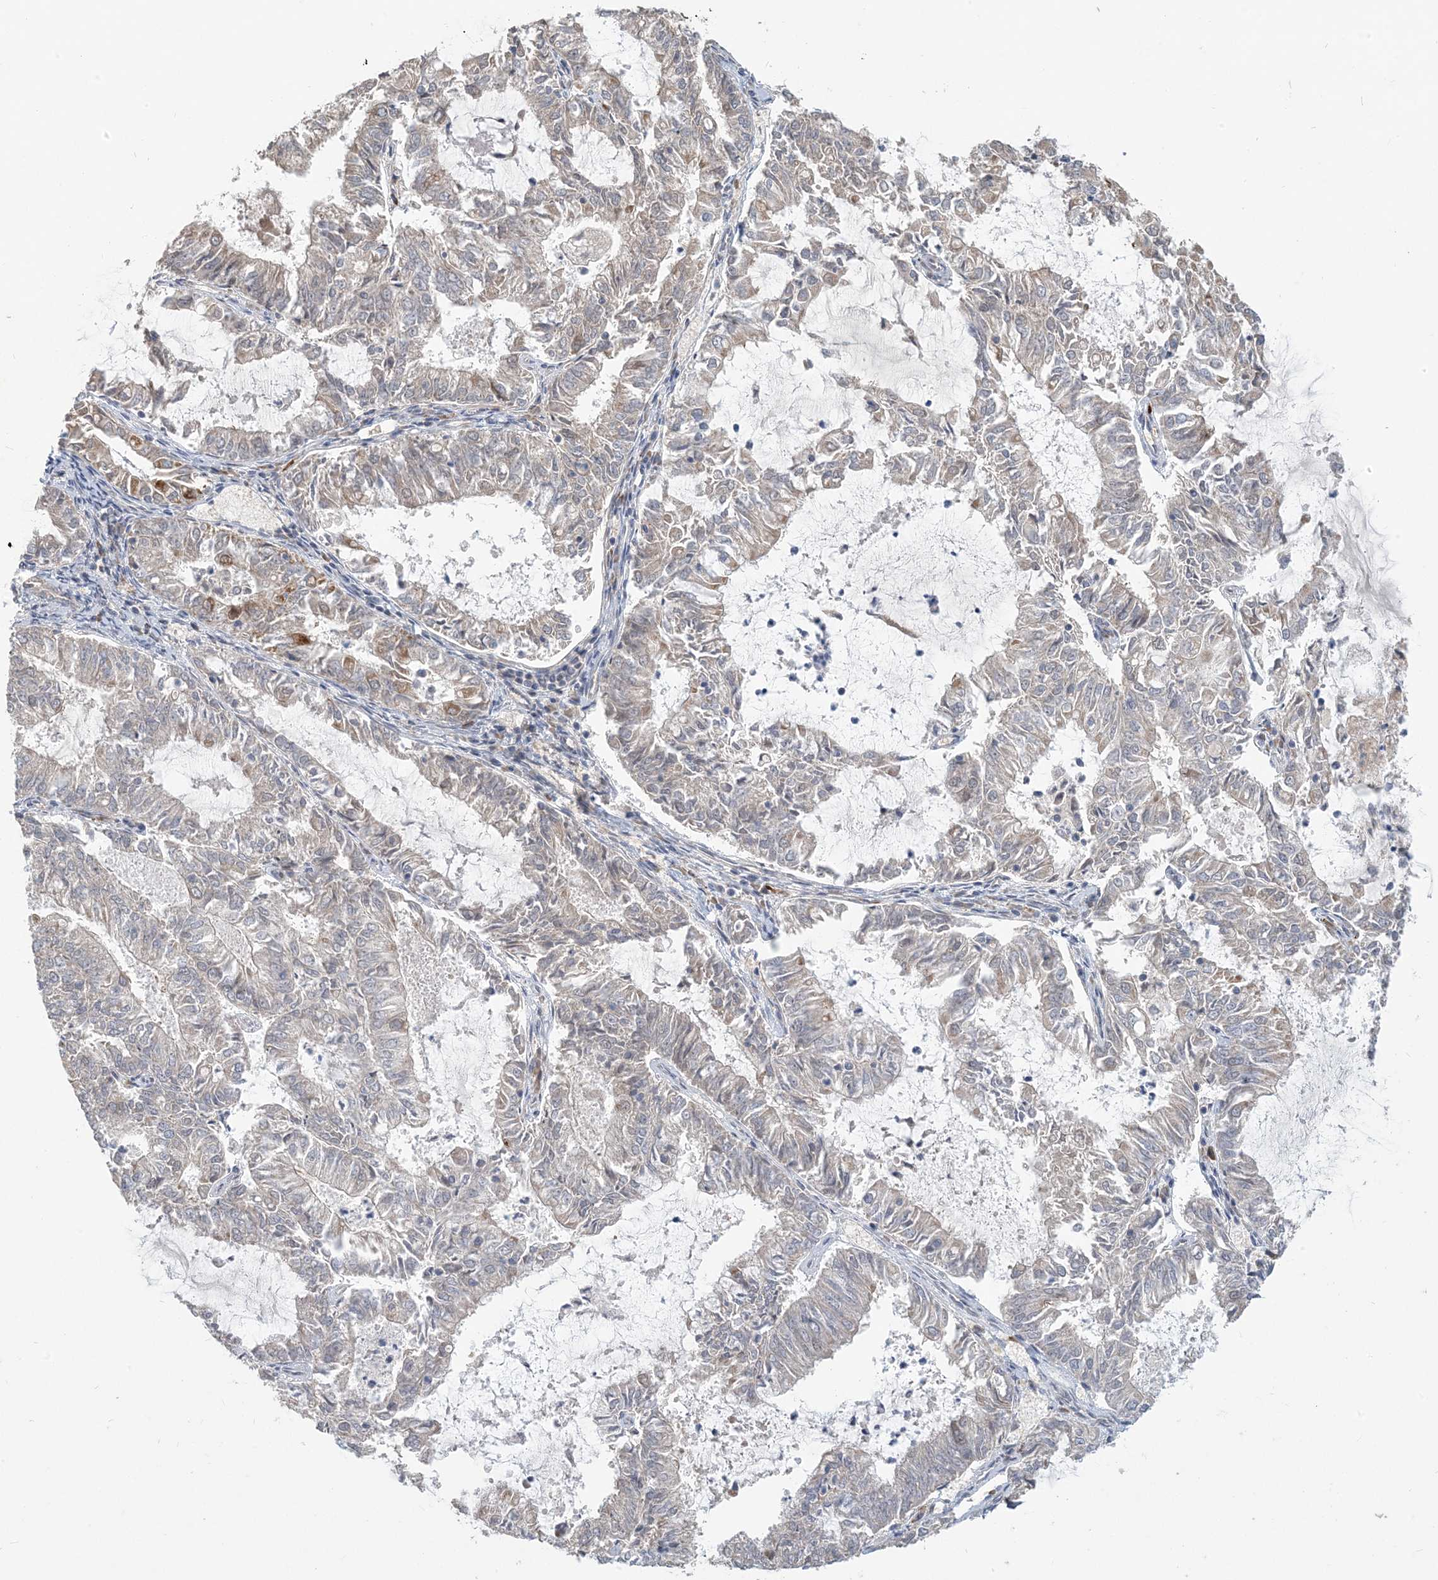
{"staining": {"intensity": "moderate", "quantity": "<25%", "location": "cytoplasmic/membranous"}, "tissue": "endometrial cancer", "cell_type": "Tumor cells", "image_type": "cancer", "snomed": [{"axis": "morphology", "description": "Adenocarcinoma, NOS"}, {"axis": "topography", "description": "Endometrium"}], "caption": "This micrograph displays IHC staining of endometrial cancer (adenocarcinoma), with low moderate cytoplasmic/membranous positivity in about <25% of tumor cells.", "gene": "PUSL1", "patient": {"sex": "female", "age": 57}}